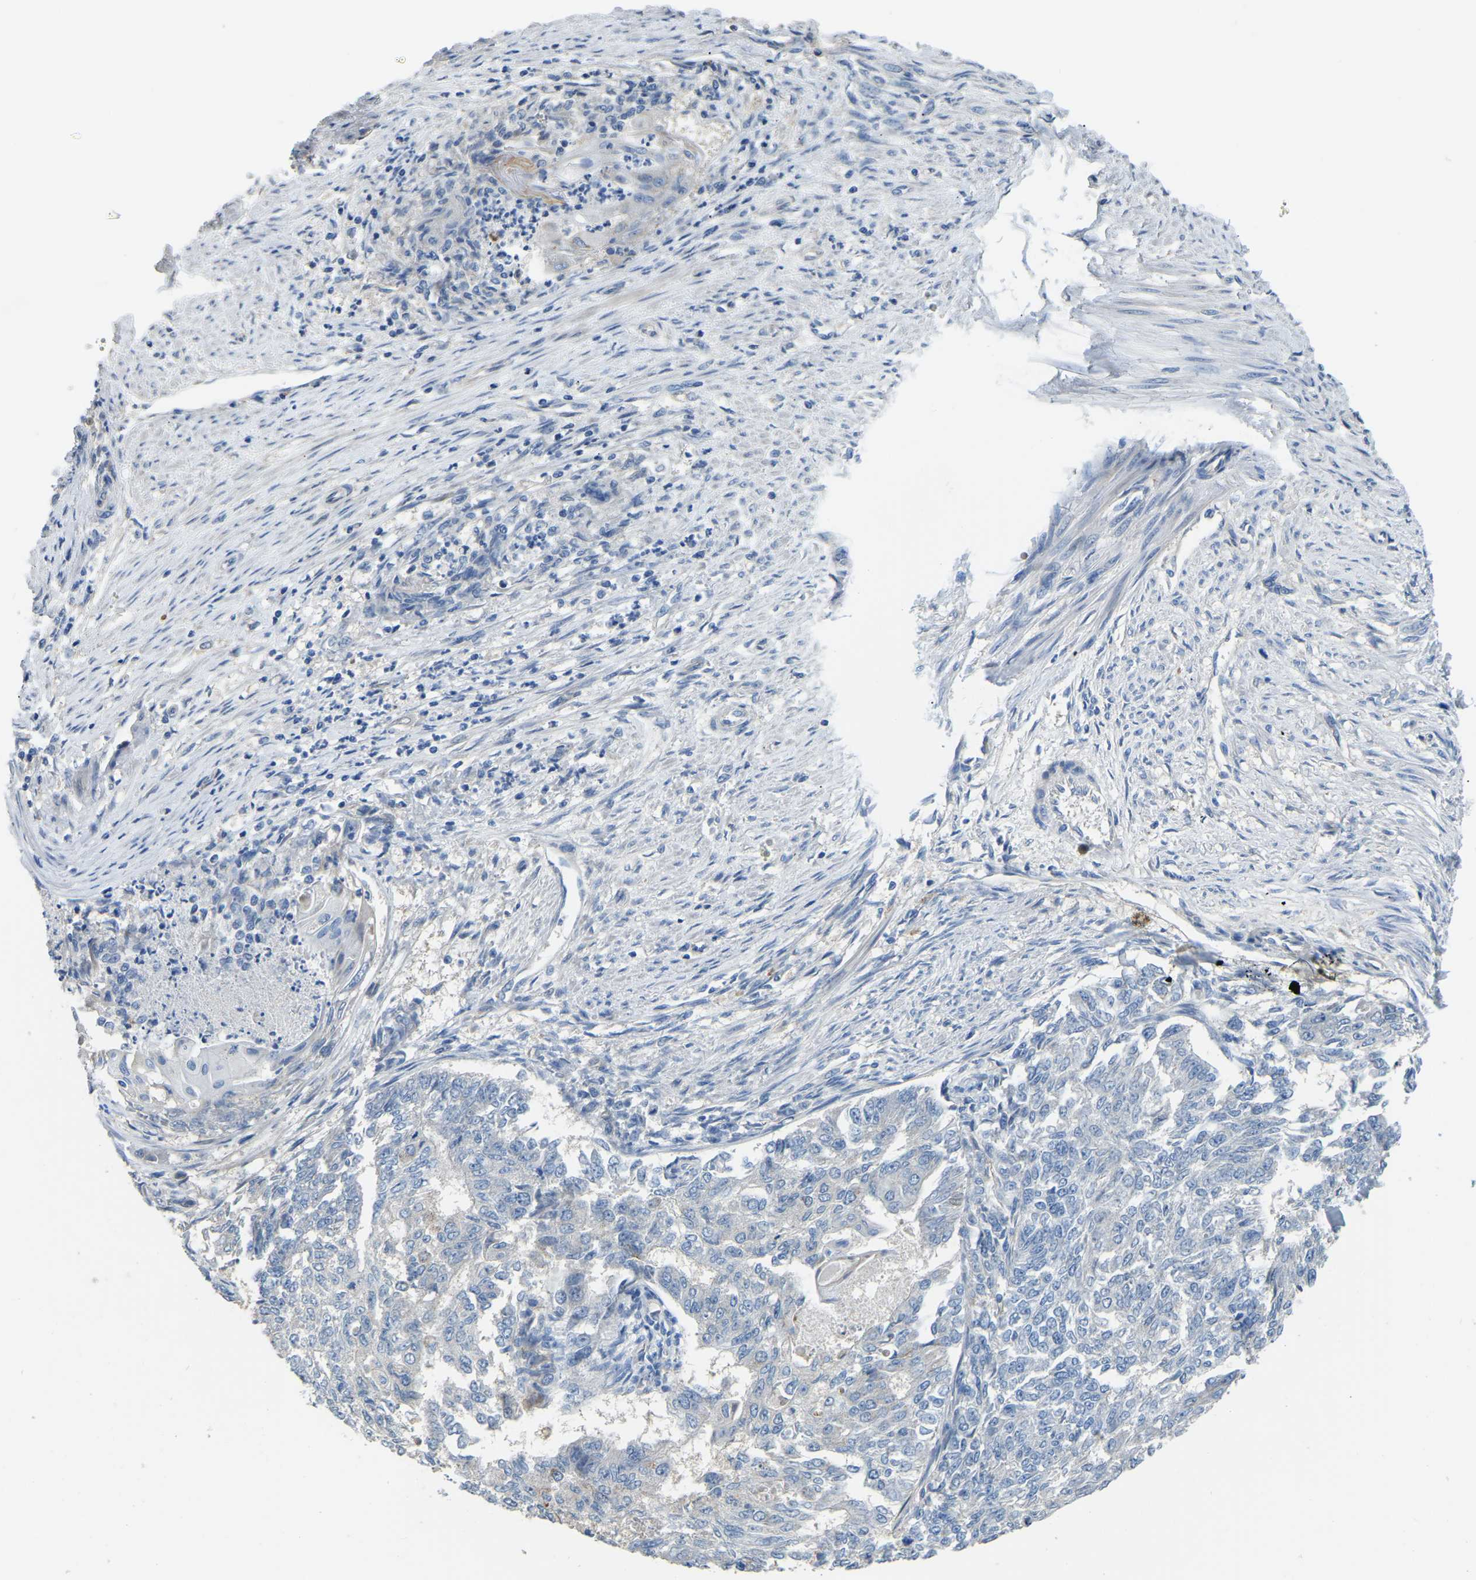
{"staining": {"intensity": "negative", "quantity": "none", "location": "none"}, "tissue": "endometrial cancer", "cell_type": "Tumor cells", "image_type": "cancer", "snomed": [{"axis": "morphology", "description": "Adenocarcinoma, NOS"}, {"axis": "topography", "description": "Endometrium"}], "caption": "Tumor cells are negative for brown protein staining in endometrial adenocarcinoma.", "gene": "HIGD2B", "patient": {"sex": "female", "age": 32}}